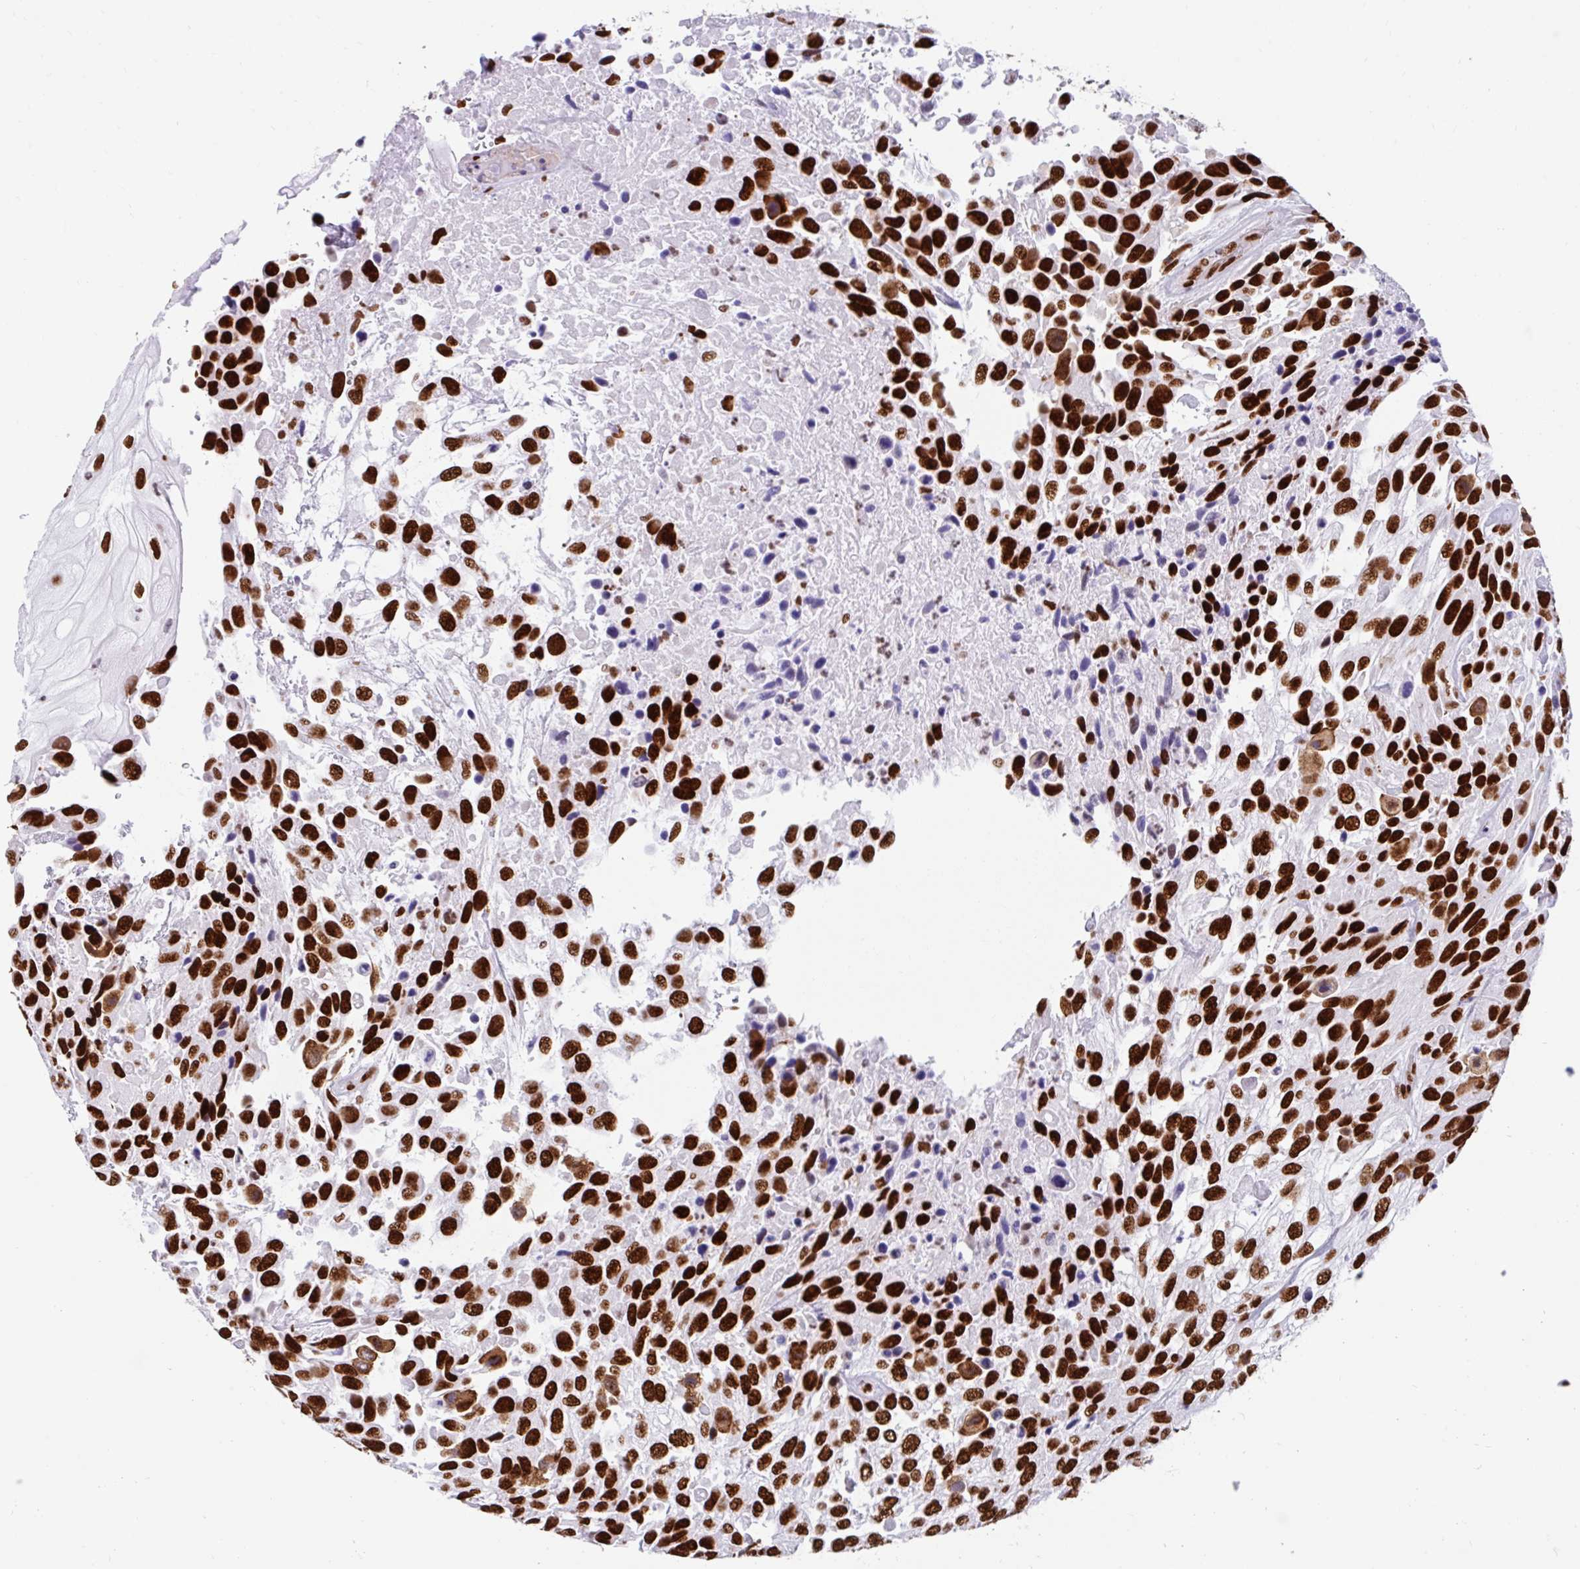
{"staining": {"intensity": "strong", "quantity": ">75%", "location": "nuclear"}, "tissue": "urothelial cancer", "cell_type": "Tumor cells", "image_type": "cancer", "snomed": [{"axis": "morphology", "description": "Urothelial carcinoma, High grade"}, {"axis": "topography", "description": "Urinary bladder"}], "caption": "Immunohistochemistry (DAB (3,3'-diaminobenzidine)) staining of human high-grade urothelial carcinoma demonstrates strong nuclear protein expression in about >75% of tumor cells.", "gene": "KHDRBS1", "patient": {"sex": "female", "age": 70}}